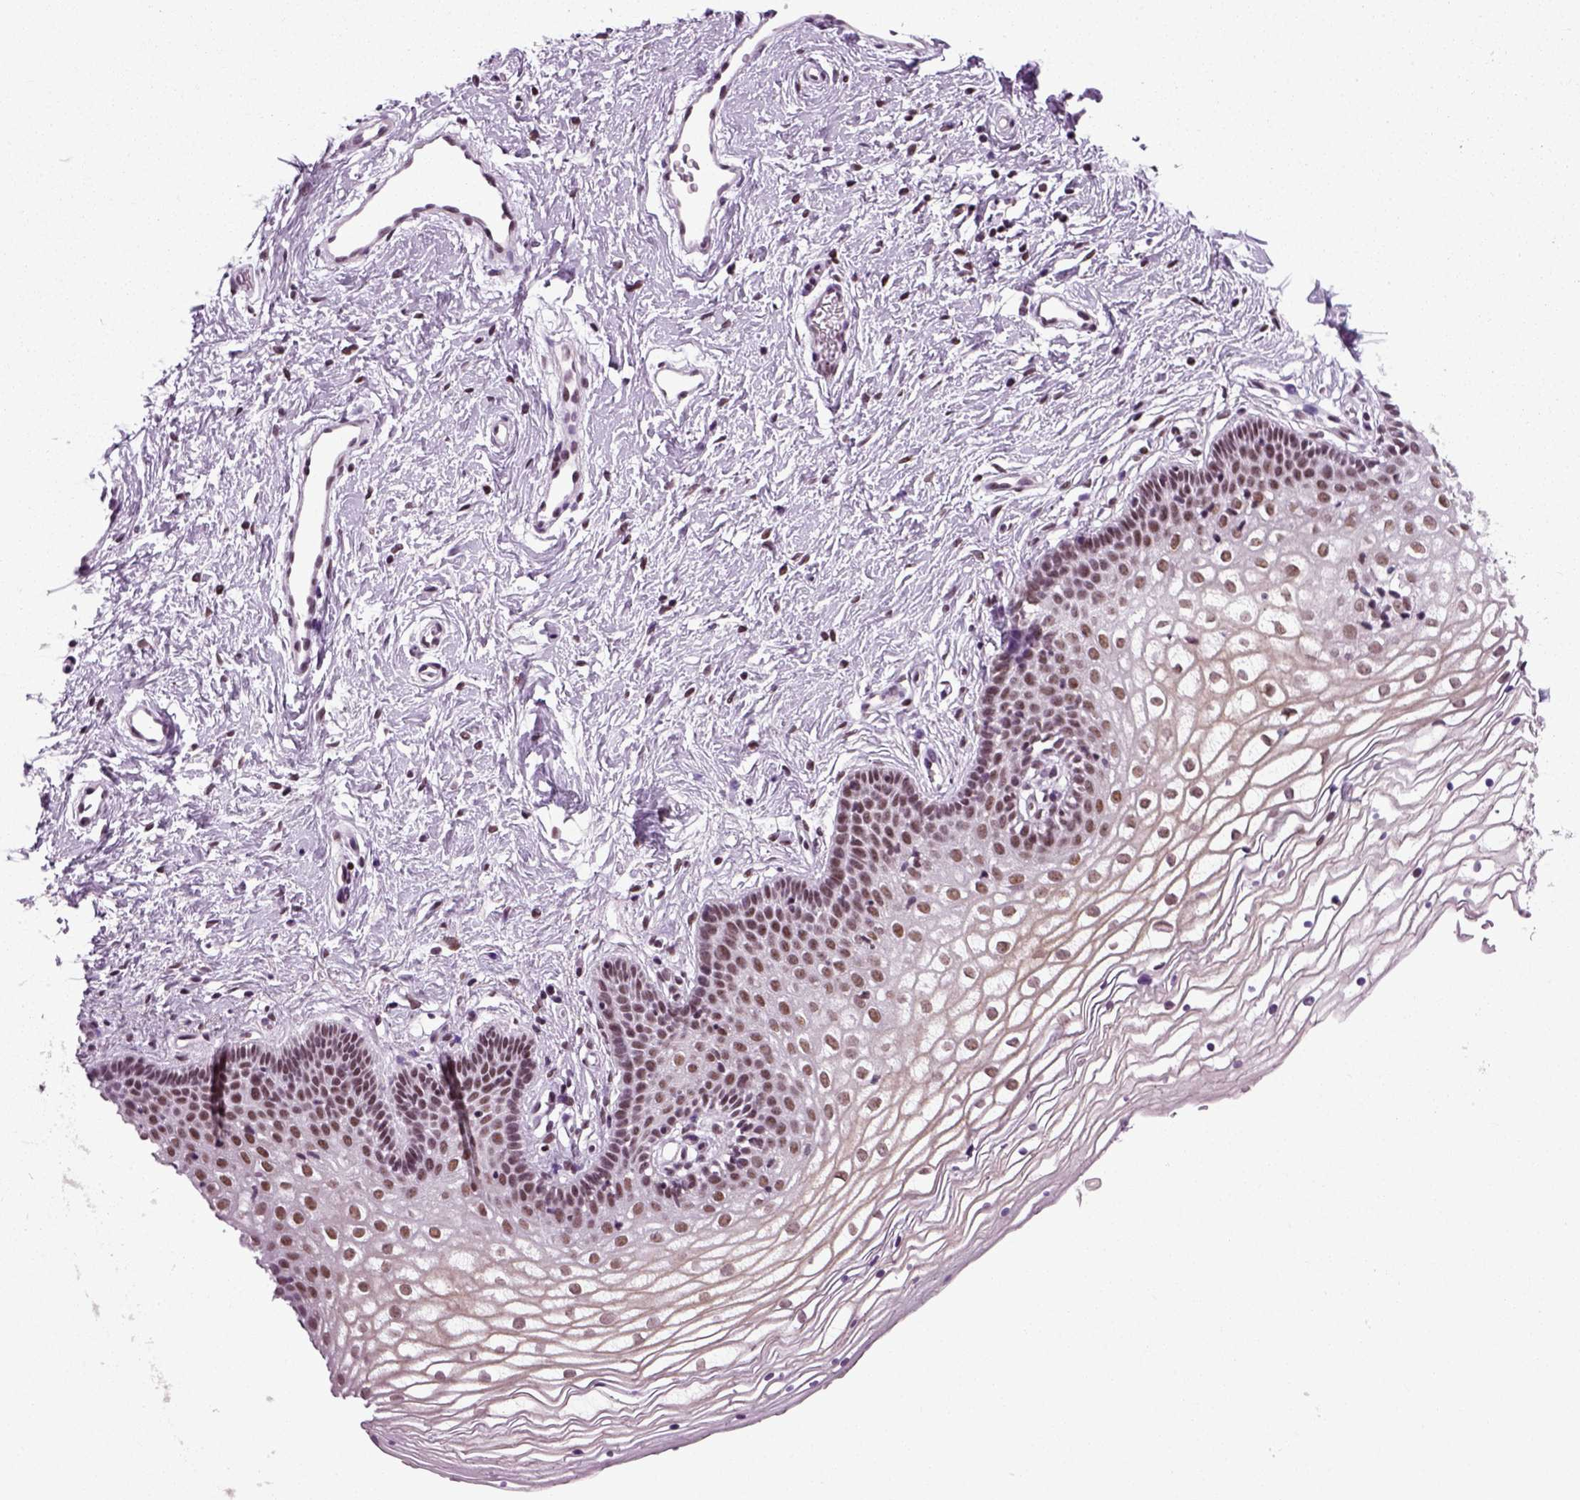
{"staining": {"intensity": "moderate", "quantity": ">75%", "location": "nuclear"}, "tissue": "vagina", "cell_type": "Squamous epithelial cells", "image_type": "normal", "snomed": [{"axis": "morphology", "description": "Normal tissue, NOS"}, {"axis": "topography", "description": "Vagina"}], "caption": "Immunohistochemical staining of benign human vagina demonstrates >75% levels of moderate nuclear protein expression in approximately >75% of squamous epithelial cells.", "gene": "RCOR3", "patient": {"sex": "female", "age": 36}}